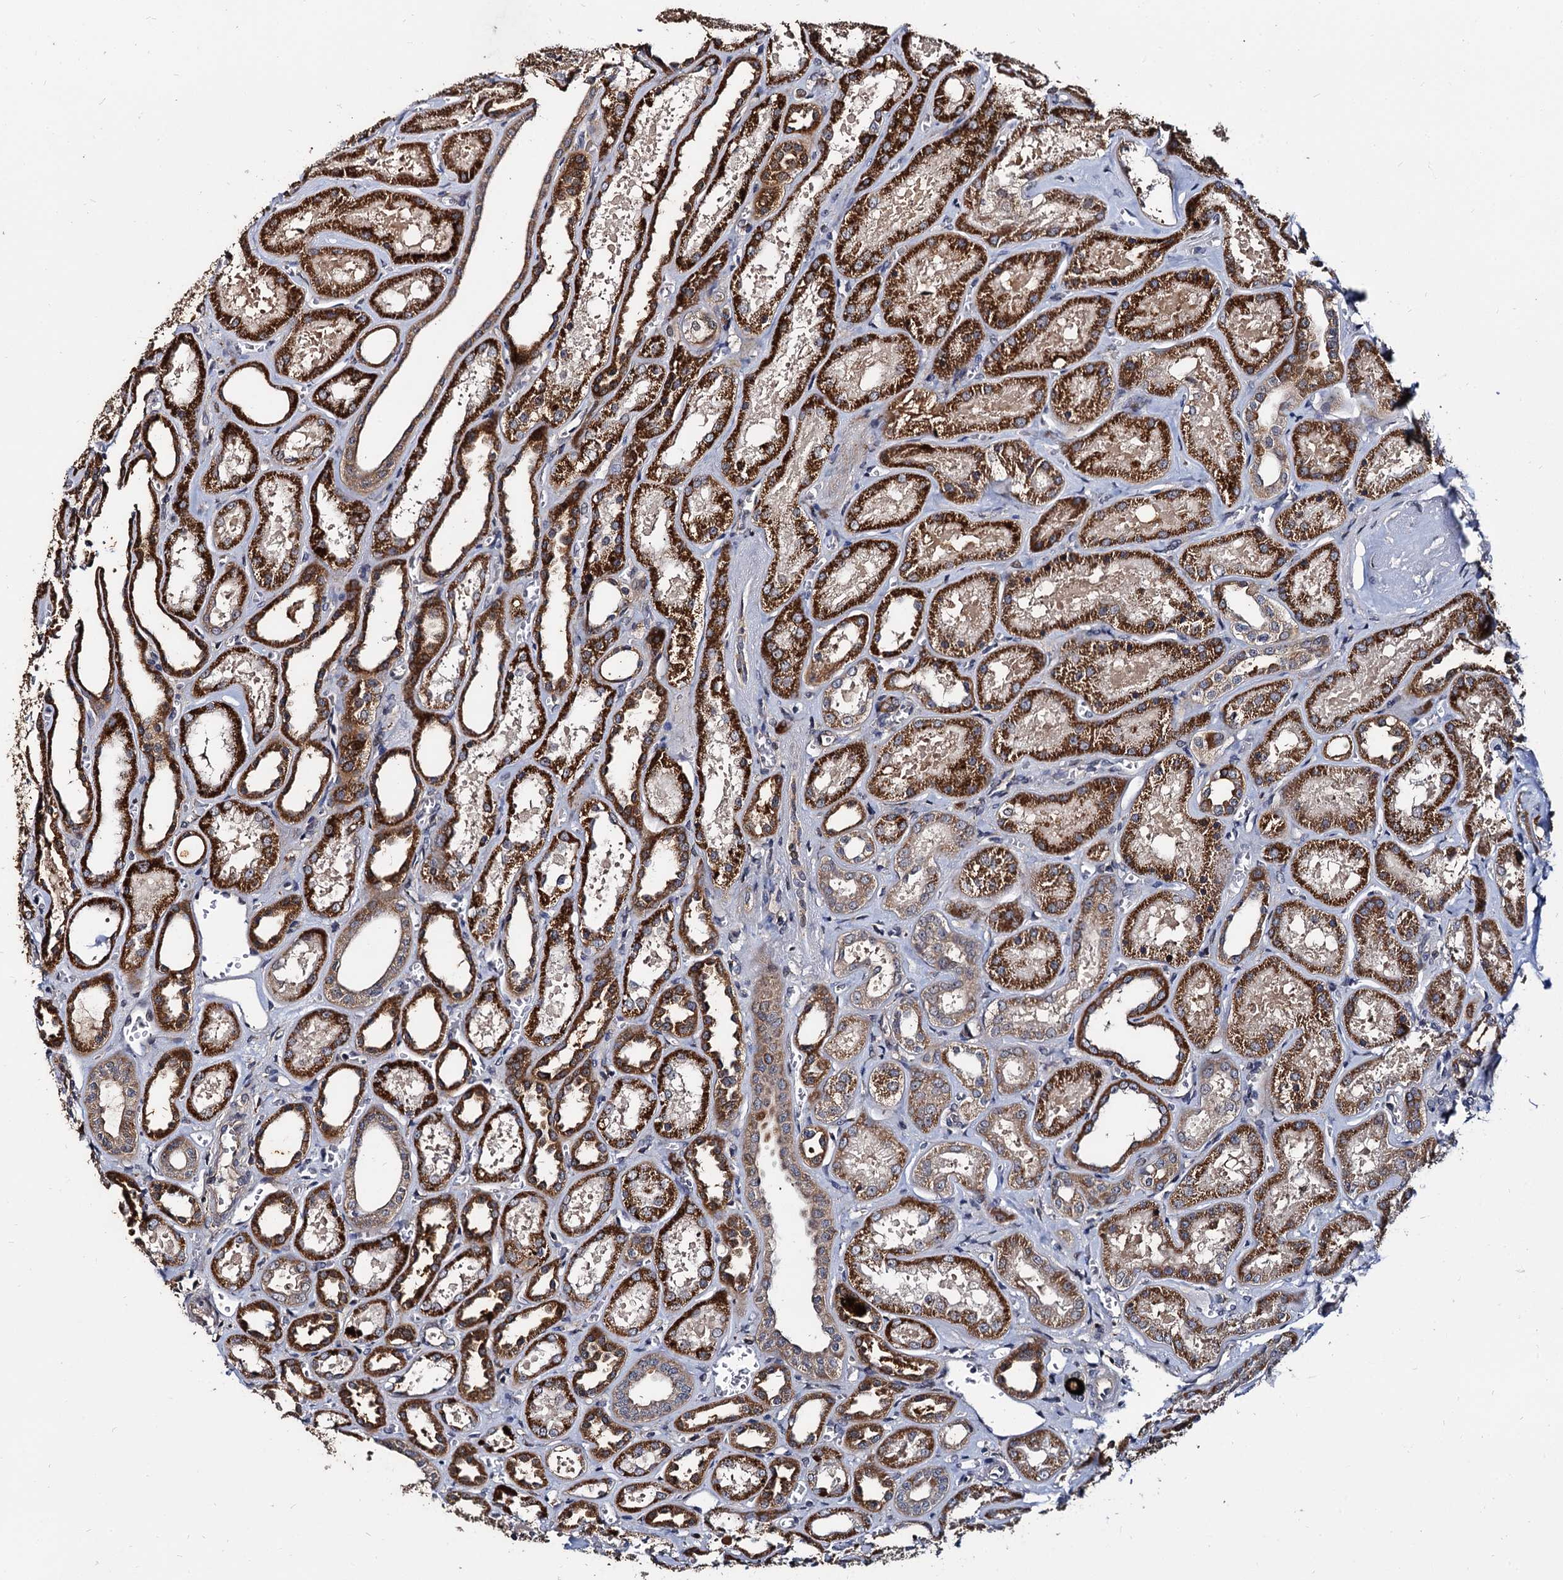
{"staining": {"intensity": "moderate", "quantity": "<25%", "location": "cytoplasmic/membranous"}, "tissue": "kidney", "cell_type": "Cells in glomeruli", "image_type": "normal", "snomed": [{"axis": "morphology", "description": "Normal tissue, NOS"}, {"axis": "morphology", "description": "Adenocarcinoma, NOS"}, {"axis": "topography", "description": "Kidney"}], "caption": "A low amount of moderate cytoplasmic/membranous staining is present in about <25% of cells in glomeruli in normal kidney.", "gene": "WWC3", "patient": {"sex": "female", "age": 68}}